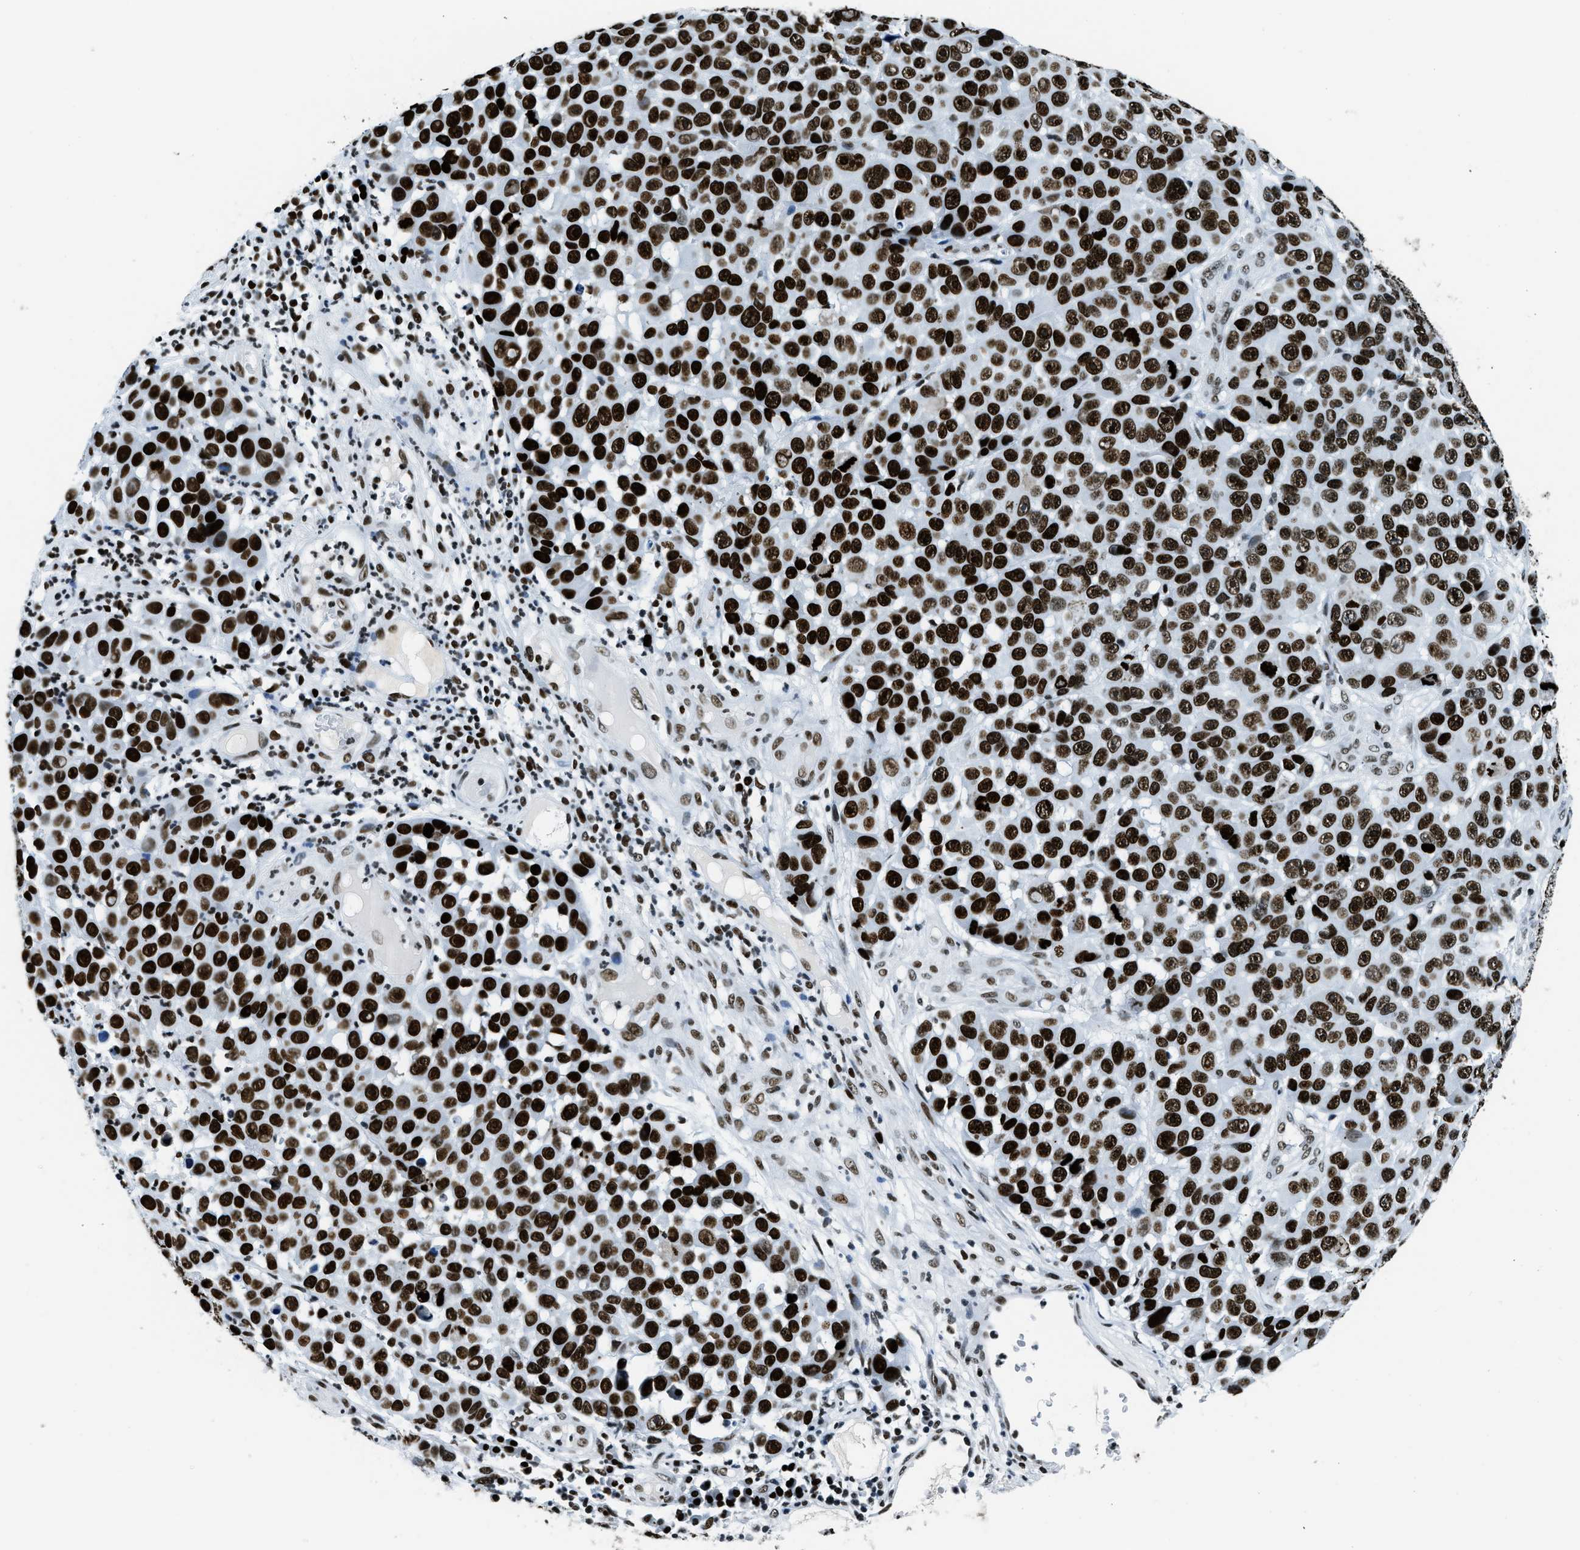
{"staining": {"intensity": "strong", "quantity": ">75%", "location": "nuclear"}, "tissue": "melanoma", "cell_type": "Tumor cells", "image_type": "cancer", "snomed": [{"axis": "morphology", "description": "Malignant melanoma, NOS"}, {"axis": "topography", "description": "Skin"}], "caption": "Brown immunohistochemical staining in melanoma displays strong nuclear positivity in approximately >75% of tumor cells.", "gene": "TOP1", "patient": {"sex": "male", "age": 53}}